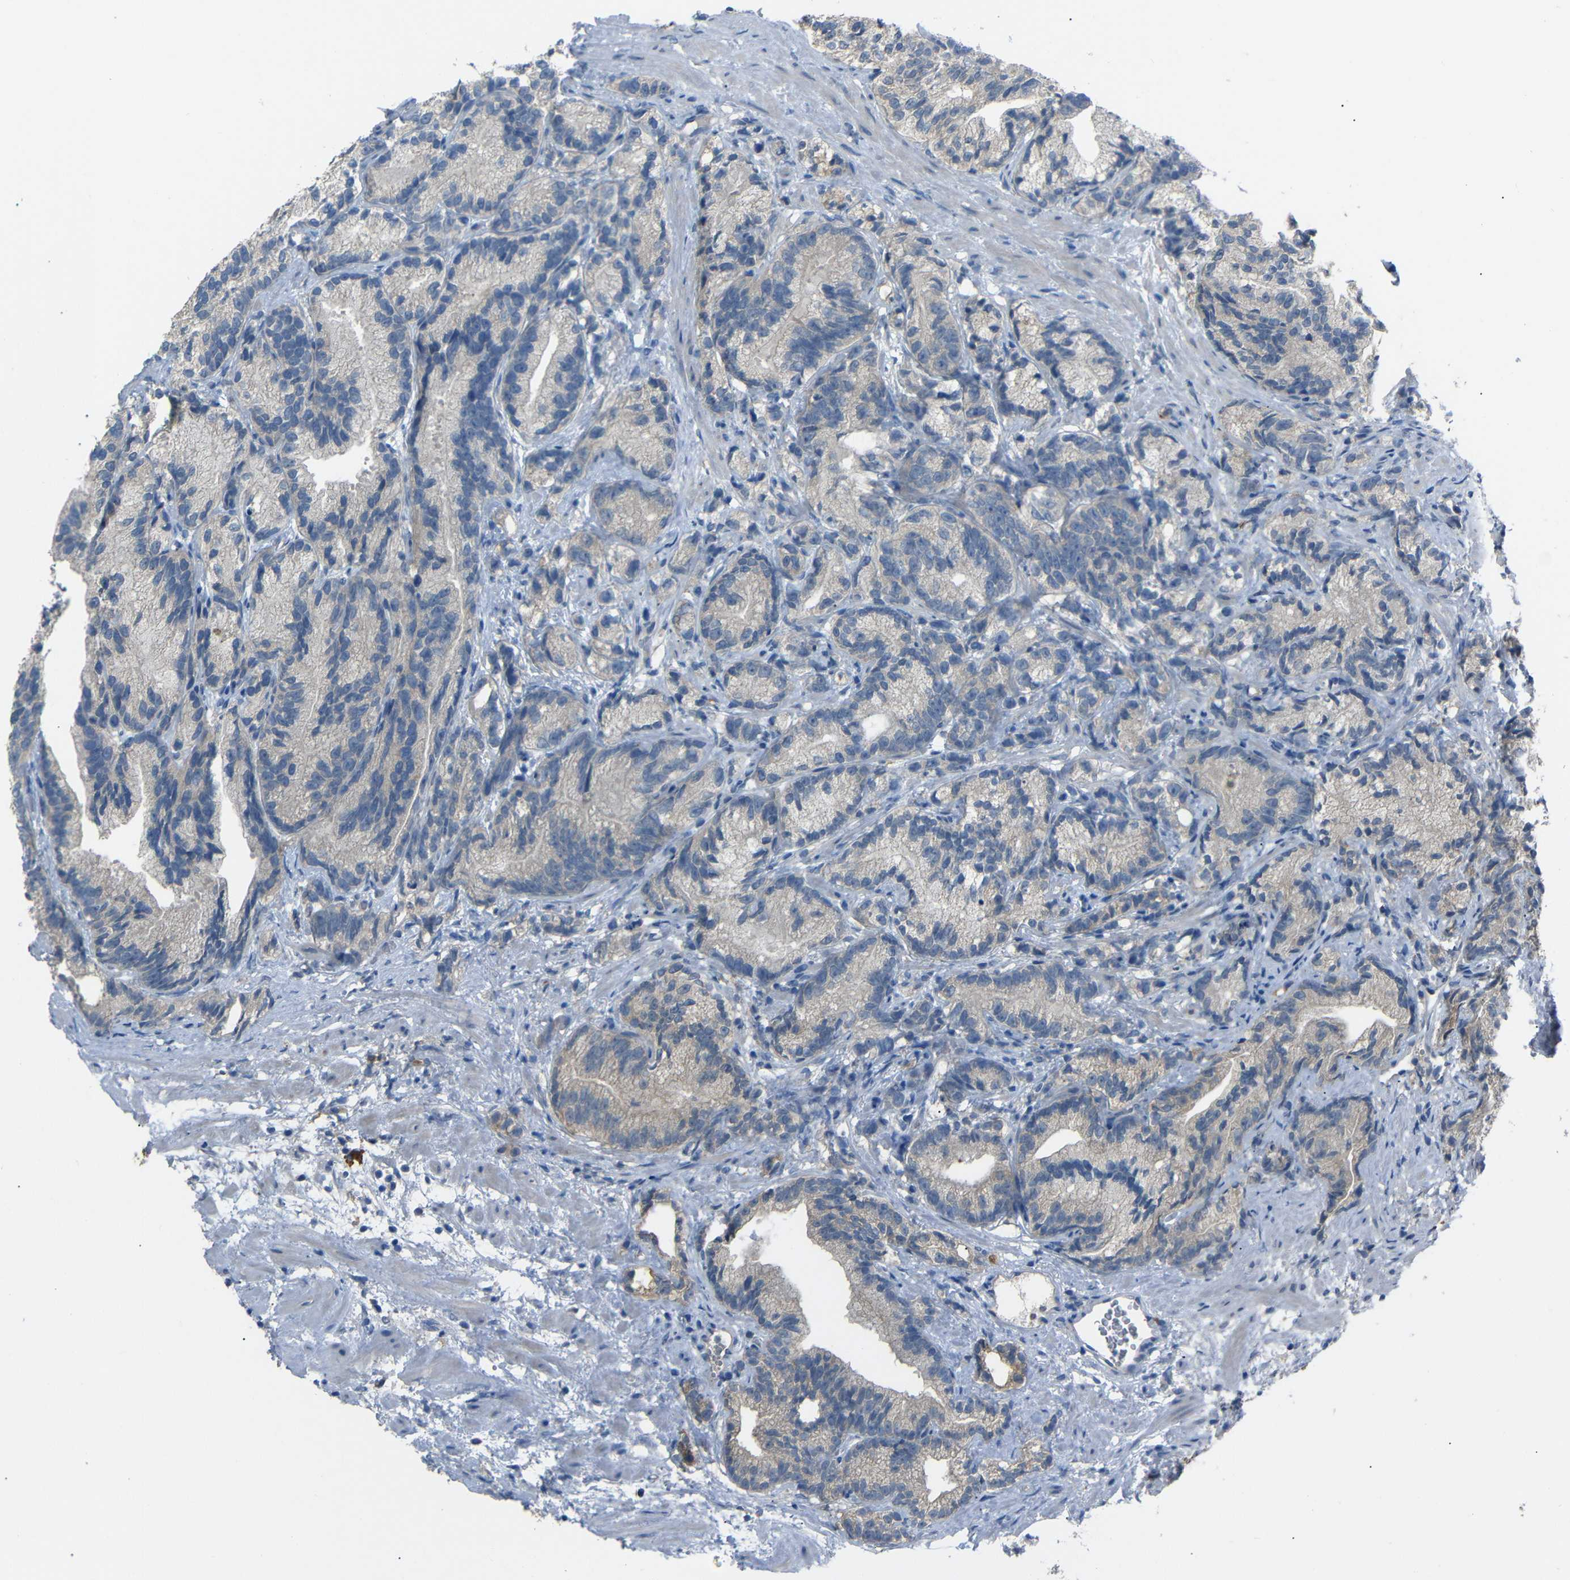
{"staining": {"intensity": "weak", "quantity": "<25%", "location": "cytoplasmic/membranous"}, "tissue": "prostate cancer", "cell_type": "Tumor cells", "image_type": "cancer", "snomed": [{"axis": "morphology", "description": "Adenocarcinoma, Low grade"}, {"axis": "topography", "description": "Prostate"}], "caption": "Immunohistochemistry (IHC) histopathology image of neoplastic tissue: prostate cancer (adenocarcinoma (low-grade)) stained with DAB (3,3'-diaminobenzidine) exhibits no significant protein expression in tumor cells. (DAB immunohistochemistry visualized using brightfield microscopy, high magnification).", "gene": "C6orf89", "patient": {"sex": "male", "age": 89}}